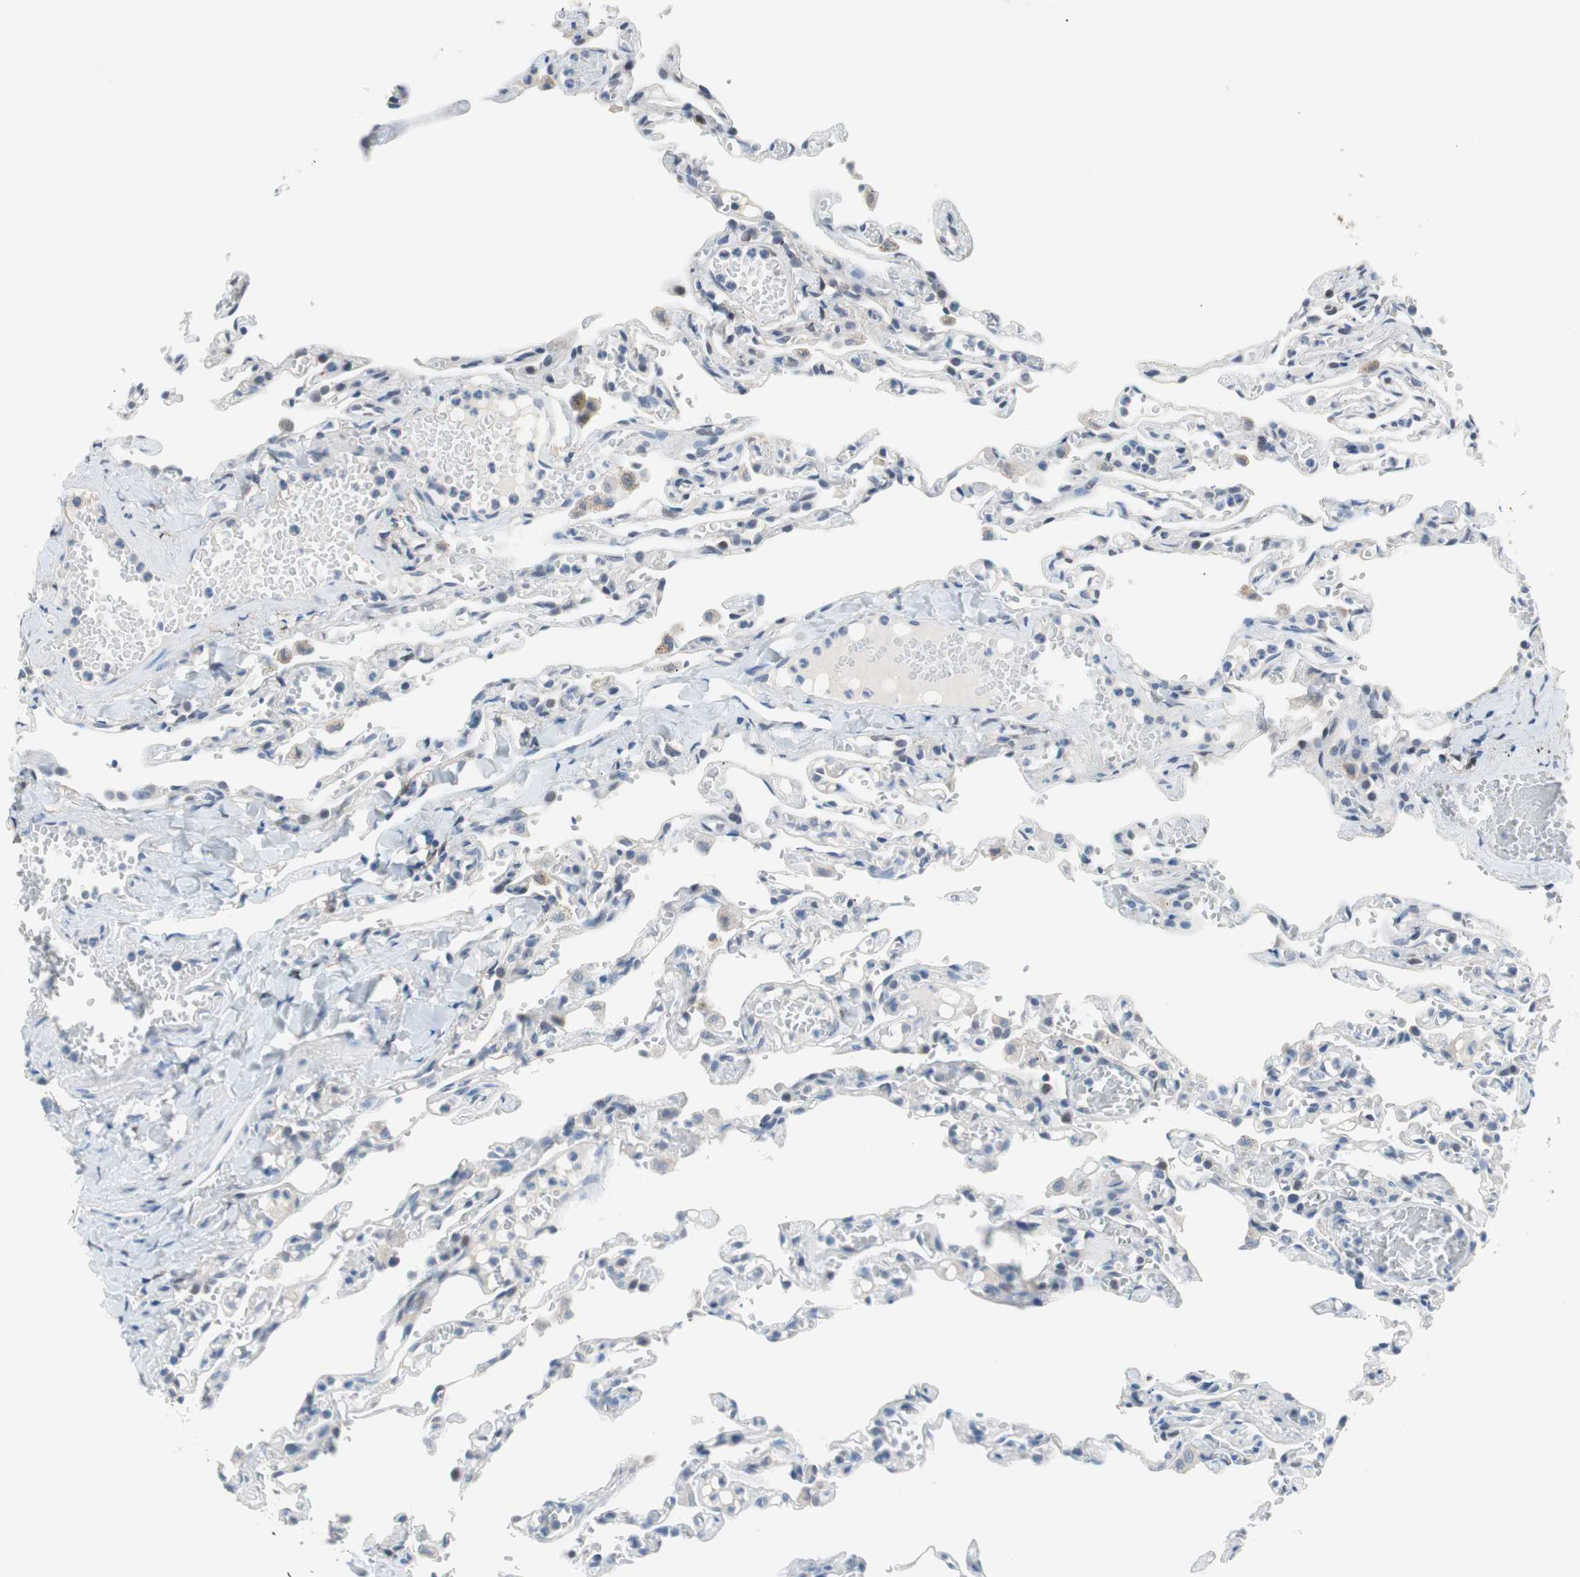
{"staining": {"intensity": "negative", "quantity": "none", "location": "none"}, "tissue": "lung", "cell_type": "Alveolar cells", "image_type": "normal", "snomed": [{"axis": "morphology", "description": "Normal tissue, NOS"}, {"axis": "topography", "description": "Lung"}], "caption": "DAB immunohistochemical staining of normal lung reveals no significant expression in alveolar cells. The staining is performed using DAB brown chromogen with nuclei counter-stained in using hematoxylin.", "gene": "GRHL1", "patient": {"sex": "male", "age": 21}}